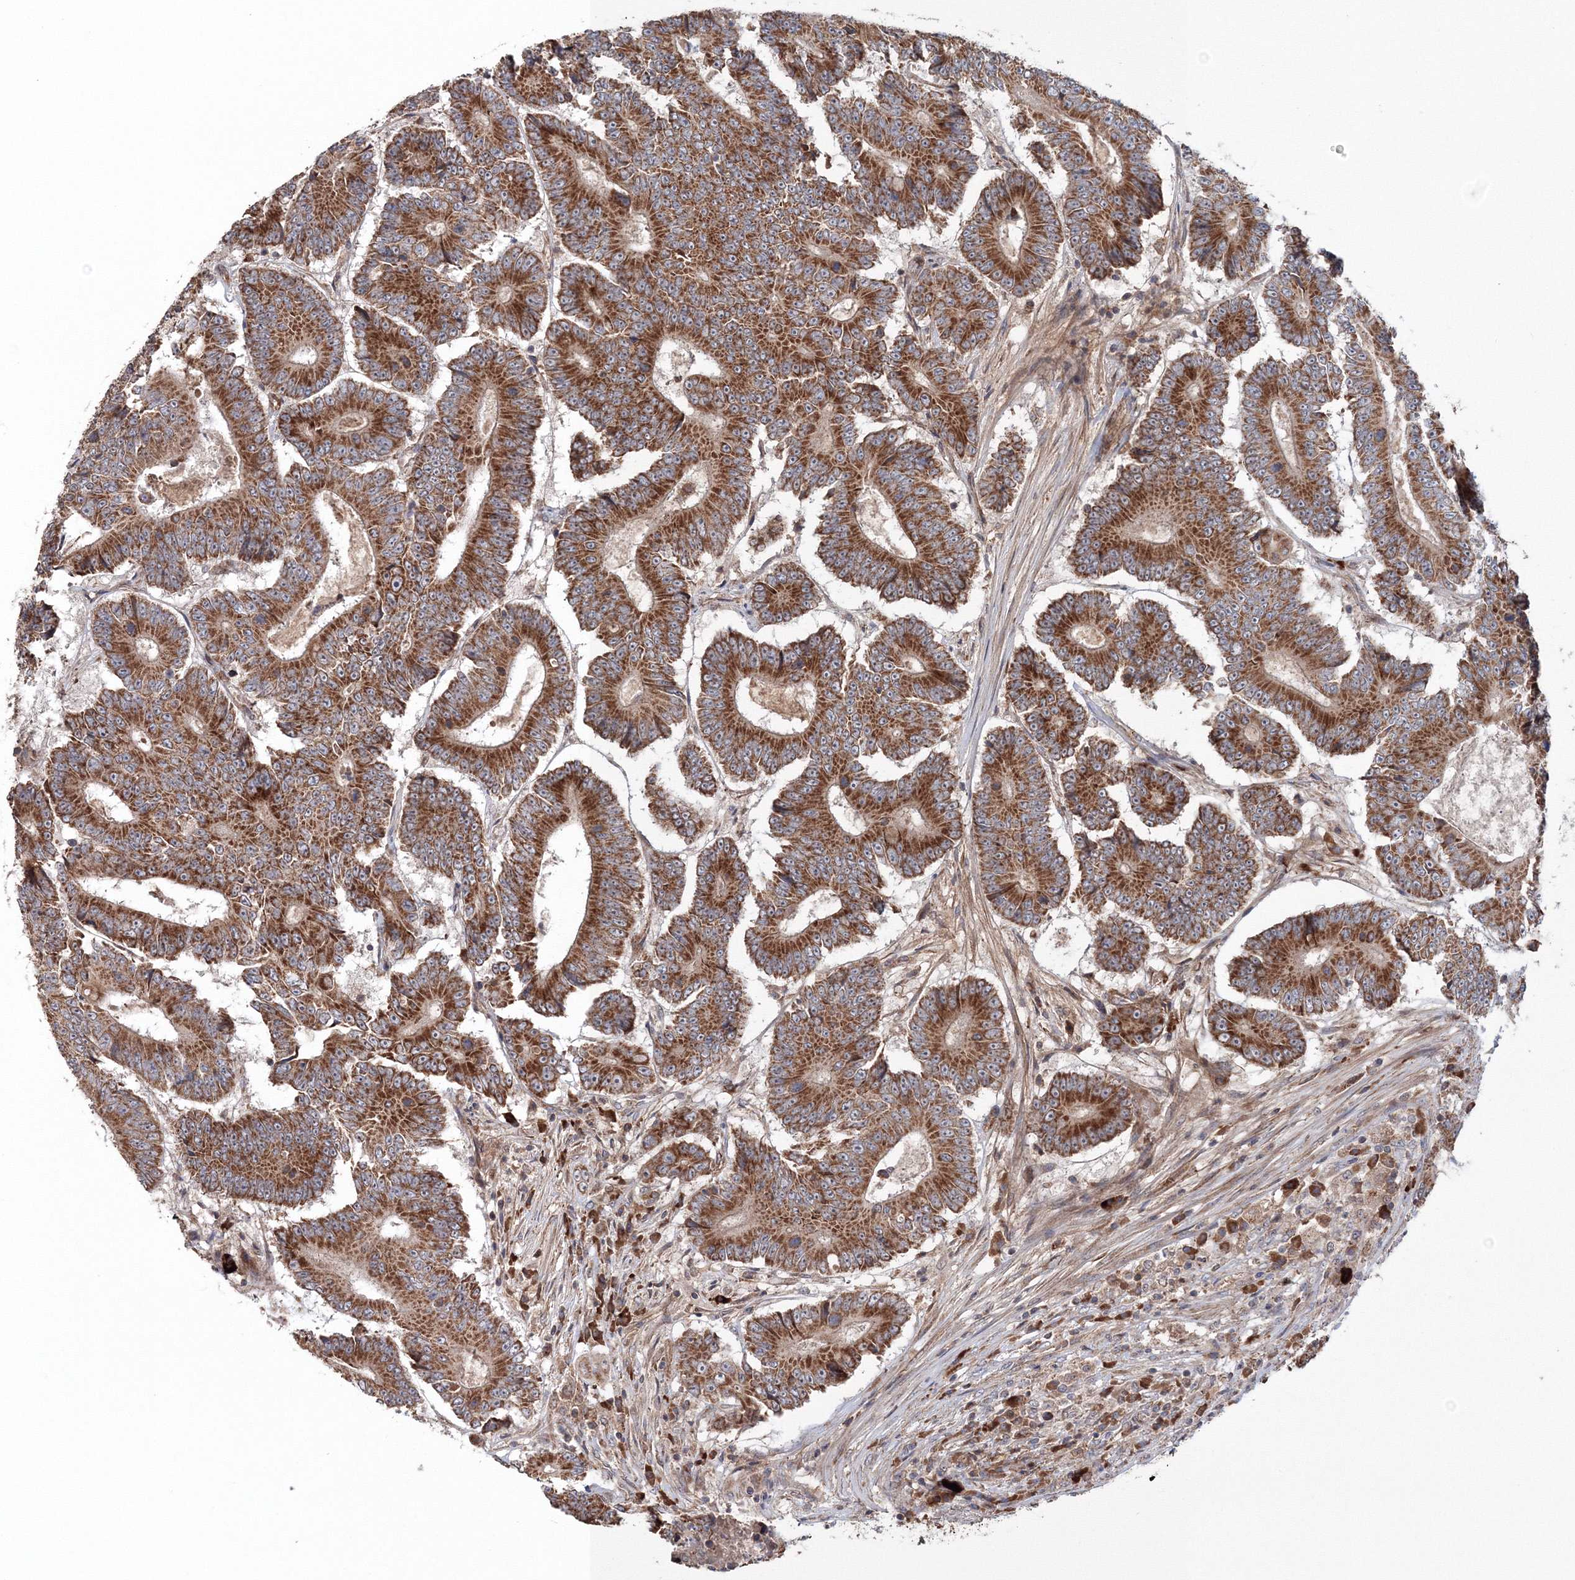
{"staining": {"intensity": "strong", "quantity": ">75%", "location": "cytoplasmic/membranous"}, "tissue": "colorectal cancer", "cell_type": "Tumor cells", "image_type": "cancer", "snomed": [{"axis": "morphology", "description": "Adenocarcinoma, NOS"}, {"axis": "topography", "description": "Colon"}], "caption": "This micrograph demonstrates immunohistochemistry staining of human colorectal adenocarcinoma, with high strong cytoplasmic/membranous expression in about >75% of tumor cells.", "gene": "NOA1", "patient": {"sex": "male", "age": 83}}